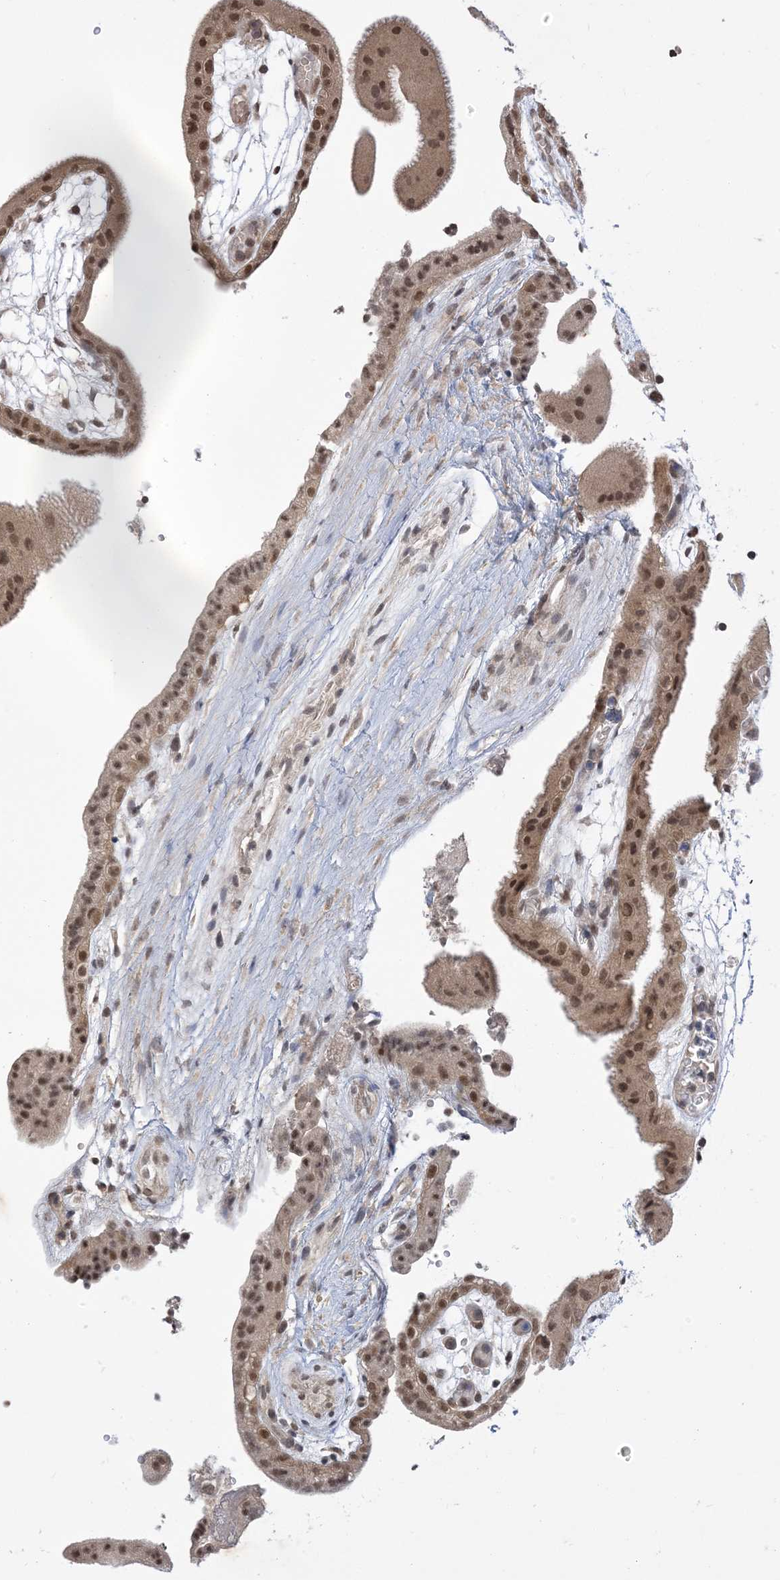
{"staining": {"intensity": "moderate", "quantity": ">75%", "location": "cytoplasmic/membranous,nuclear"}, "tissue": "placenta", "cell_type": "Decidual cells", "image_type": "normal", "snomed": [{"axis": "morphology", "description": "Normal tissue, NOS"}, {"axis": "topography", "description": "Placenta"}], "caption": "Decidual cells display moderate cytoplasmic/membranous,nuclear expression in approximately >75% of cells in benign placenta. (Stains: DAB in brown, nuclei in blue, Microscopy: brightfield microscopy at high magnification).", "gene": "RANBP9", "patient": {"sex": "female", "age": 18}}